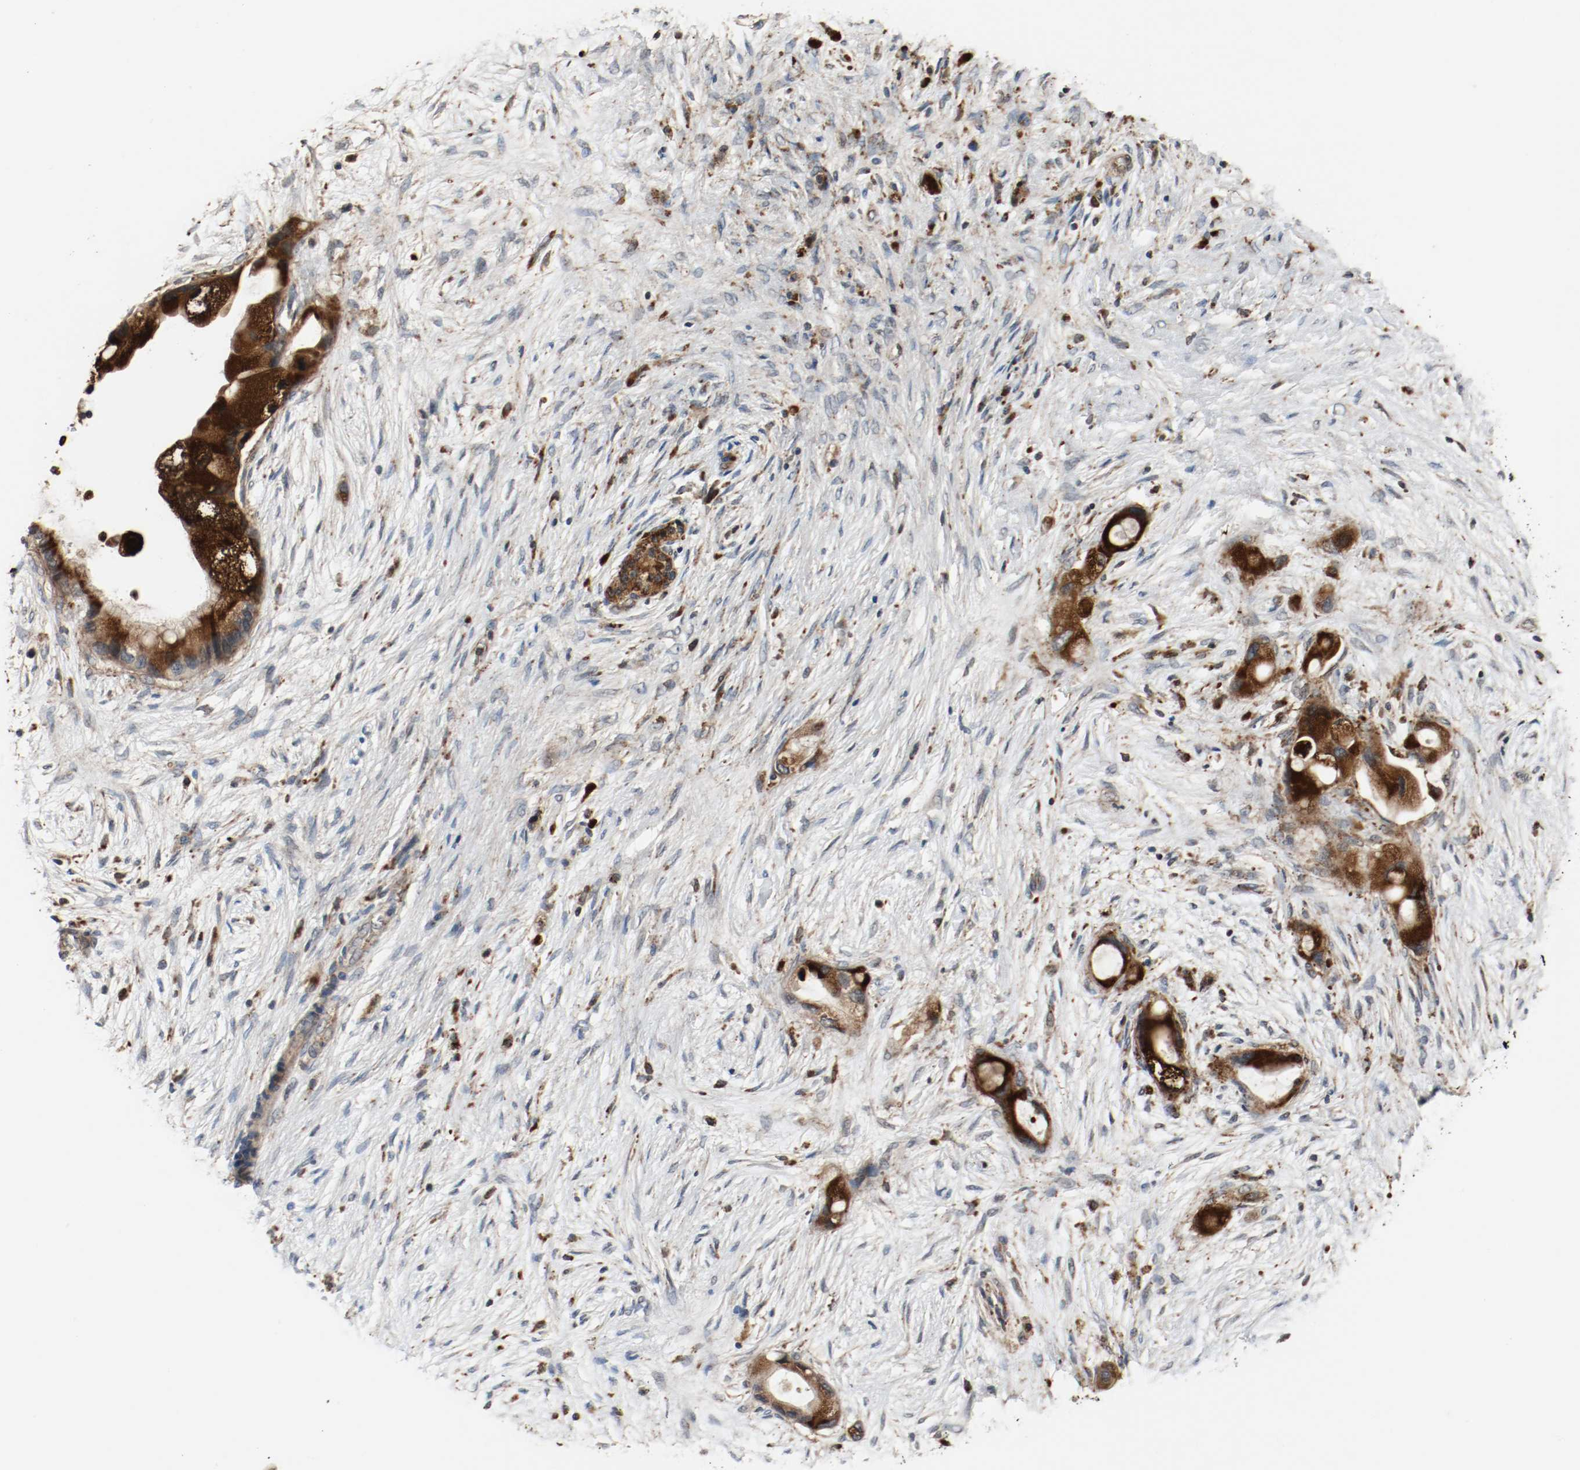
{"staining": {"intensity": "strong", "quantity": ">75%", "location": "cytoplasmic/membranous"}, "tissue": "pancreatic cancer", "cell_type": "Tumor cells", "image_type": "cancer", "snomed": [{"axis": "morphology", "description": "Adenocarcinoma, NOS"}, {"axis": "topography", "description": "Pancreas"}], "caption": "Protein analysis of pancreatic cancer tissue demonstrates strong cytoplasmic/membranous staining in approximately >75% of tumor cells.", "gene": "LAMP2", "patient": {"sex": "female", "age": 59}}